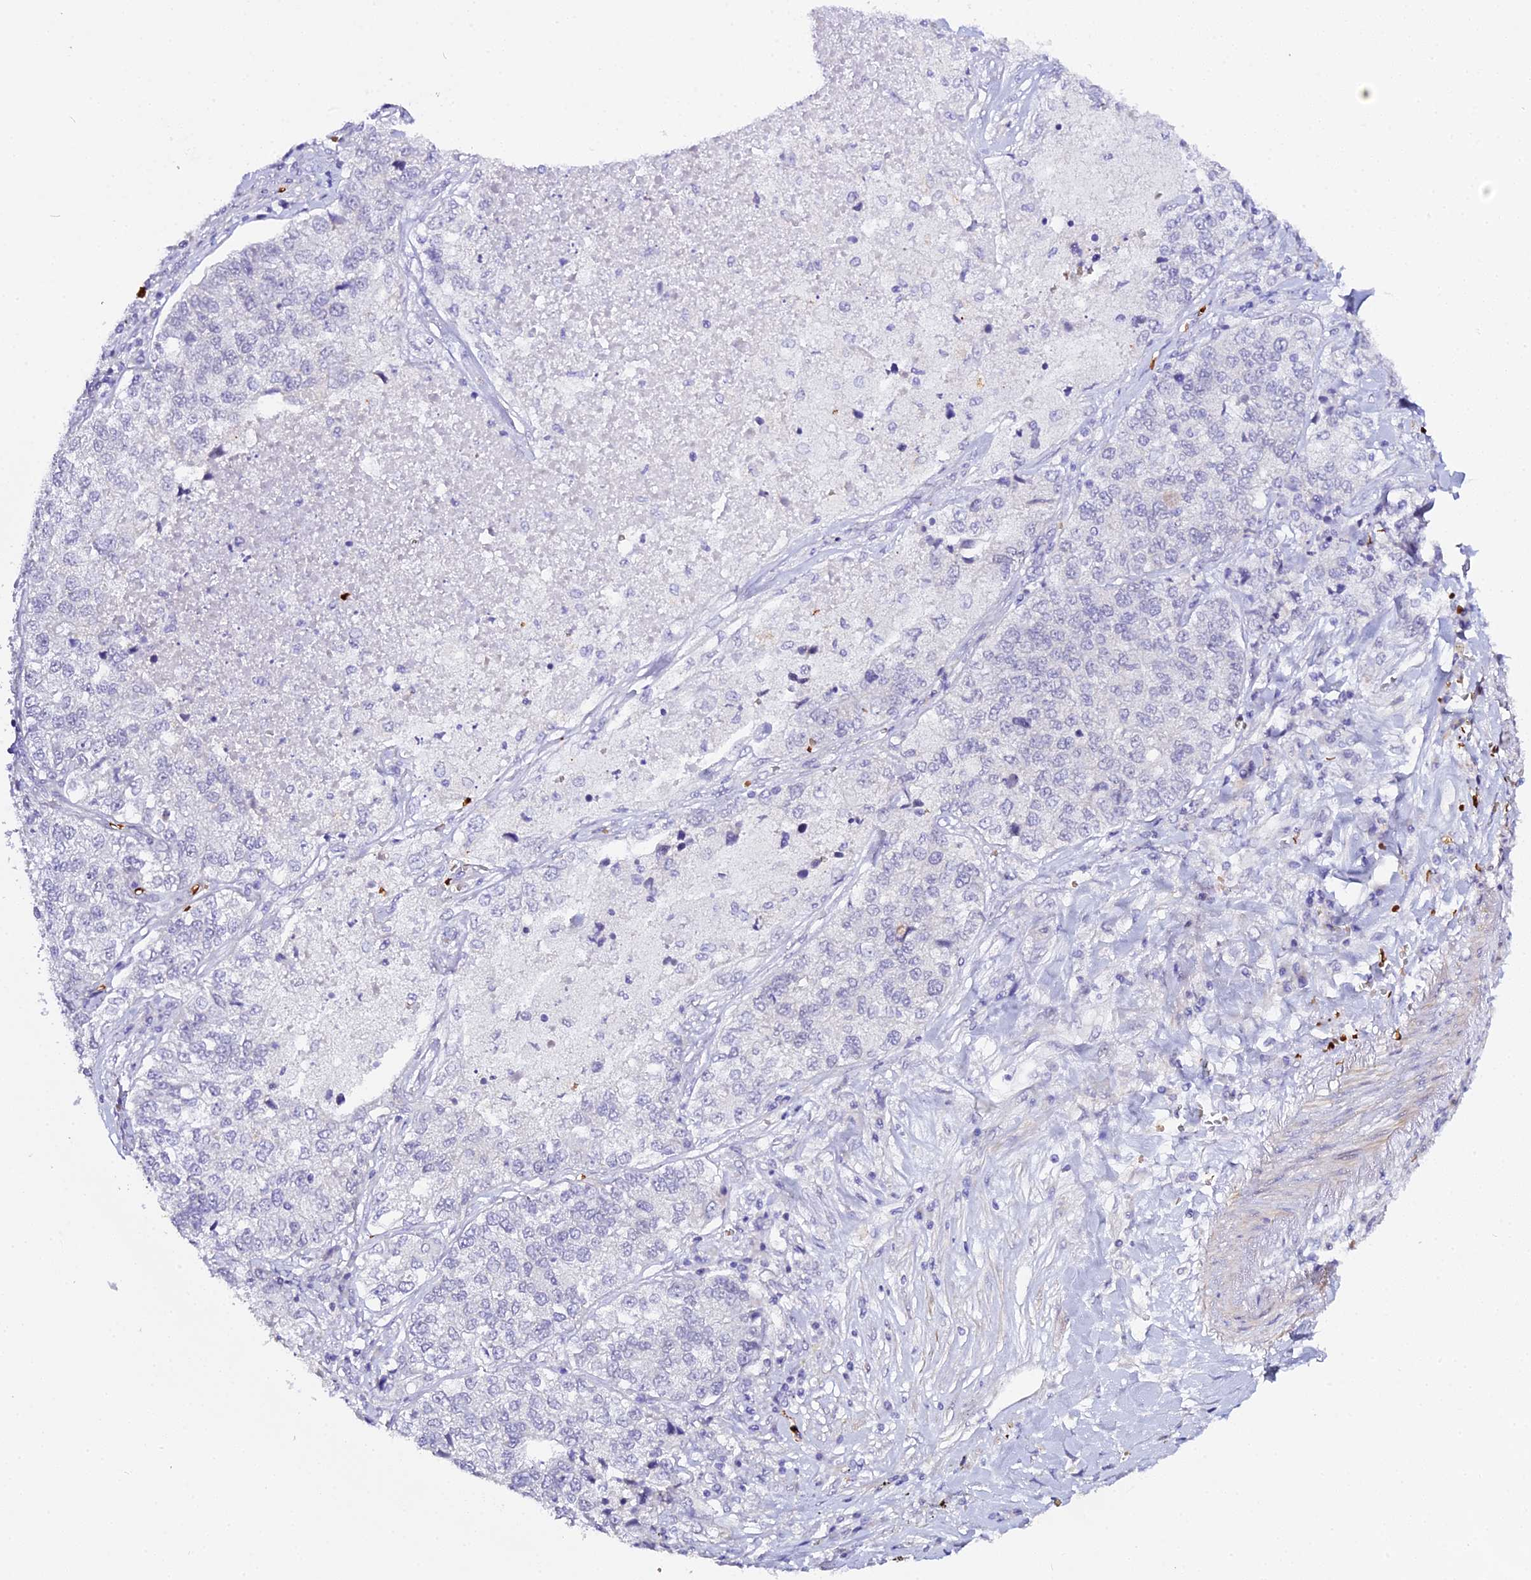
{"staining": {"intensity": "negative", "quantity": "none", "location": "none"}, "tissue": "lung cancer", "cell_type": "Tumor cells", "image_type": "cancer", "snomed": [{"axis": "morphology", "description": "Adenocarcinoma, NOS"}, {"axis": "topography", "description": "Lung"}], "caption": "High magnification brightfield microscopy of lung cancer stained with DAB (brown) and counterstained with hematoxylin (blue): tumor cells show no significant expression. (DAB (3,3'-diaminobenzidine) immunohistochemistry (IHC) visualized using brightfield microscopy, high magnification).", "gene": "CFAP45", "patient": {"sex": "male", "age": 49}}